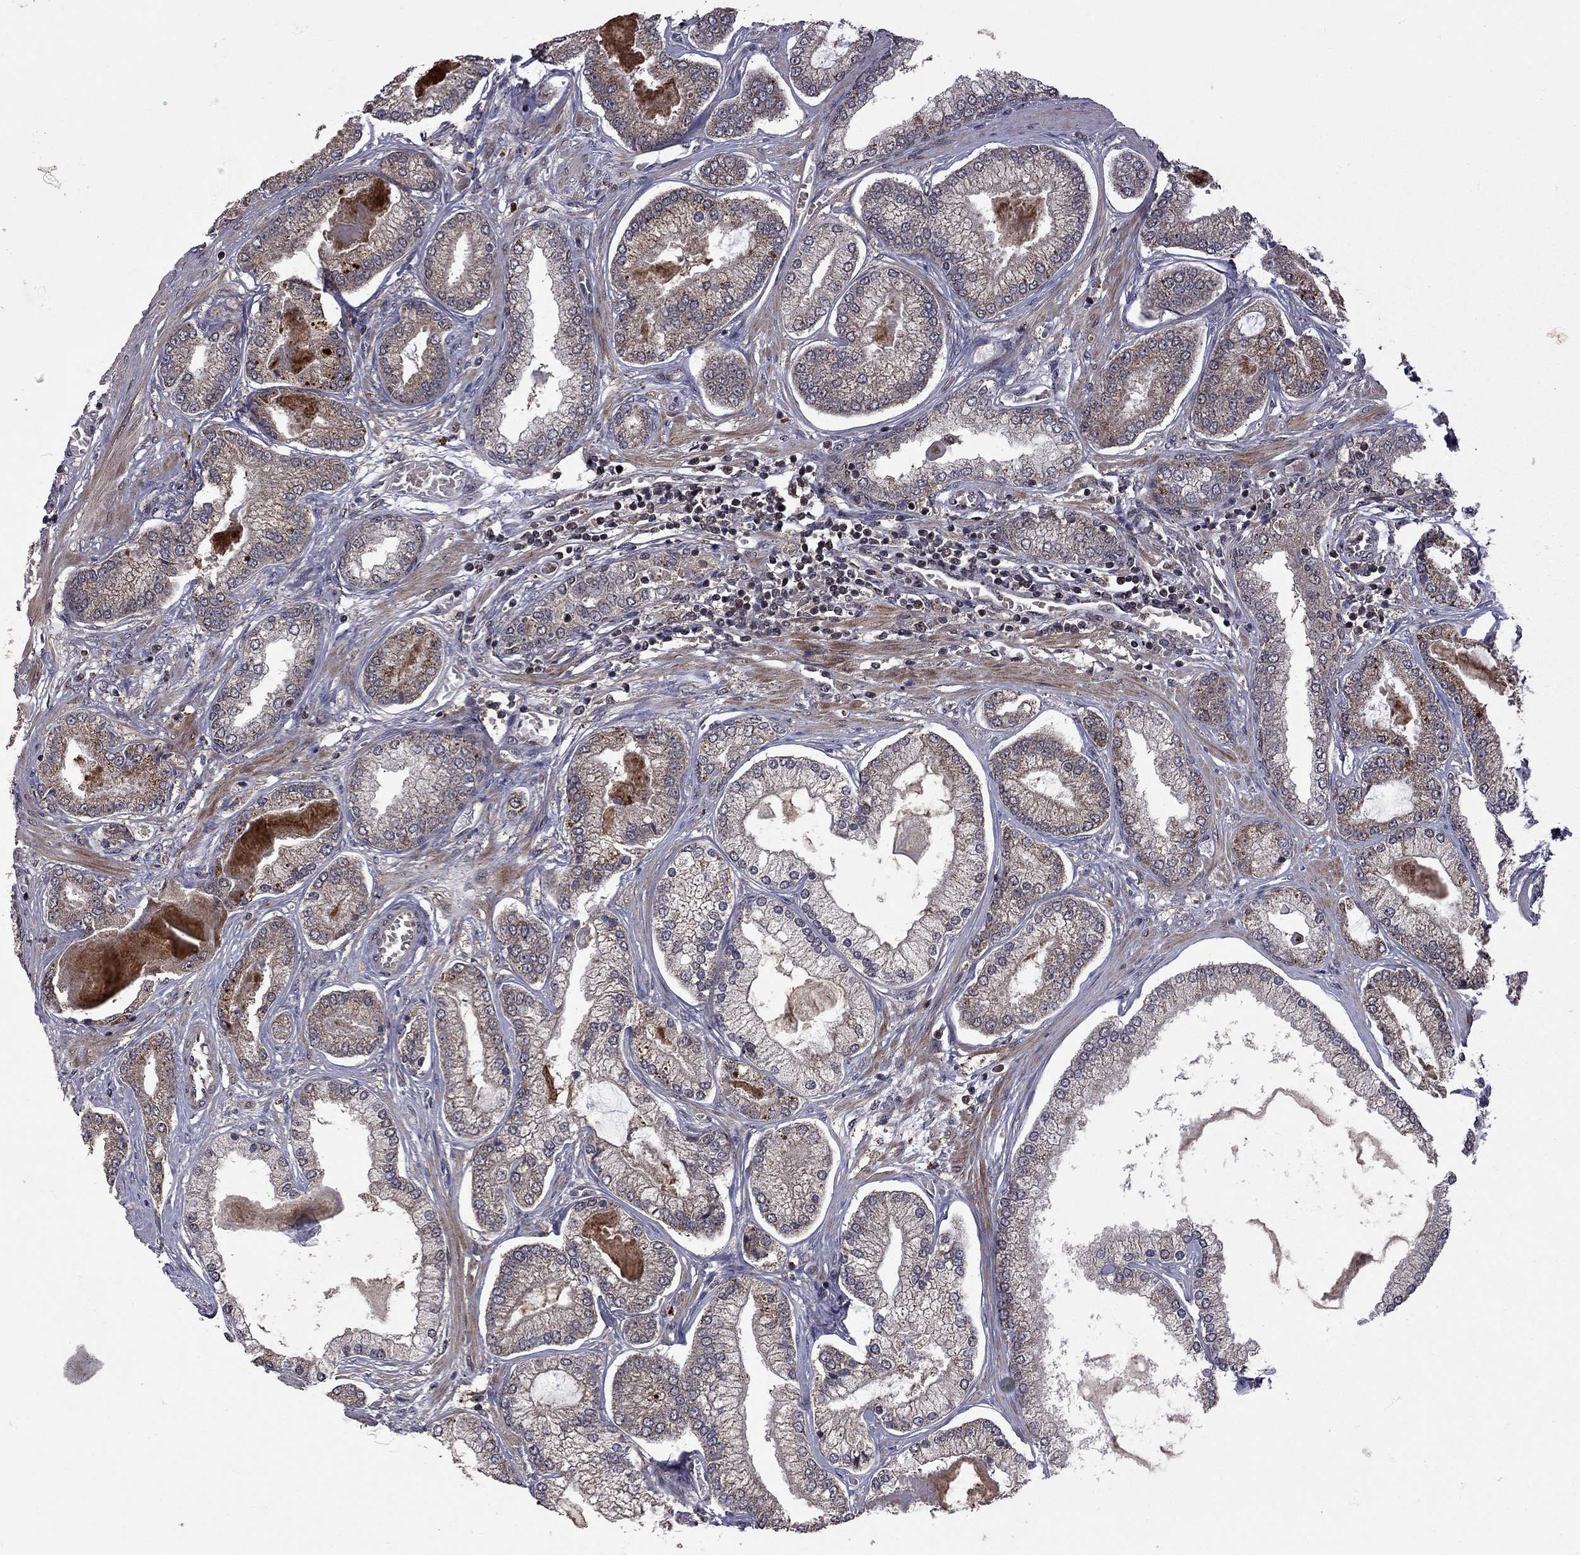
{"staining": {"intensity": "moderate", "quantity": "<25%", "location": "cytoplasmic/membranous"}, "tissue": "prostate cancer", "cell_type": "Tumor cells", "image_type": "cancer", "snomed": [{"axis": "morphology", "description": "Adenocarcinoma, Low grade"}, {"axis": "topography", "description": "Prostate"}], "caption": "This micrograph displays IHC staining of adenocarcinoma (low-grade) (prostate), with low moderate cytoplasmic/membranous positivity in approximately <25% of tumor cells.", "gene": "IPP", "patient": {"sex": "male", "age": 57}}